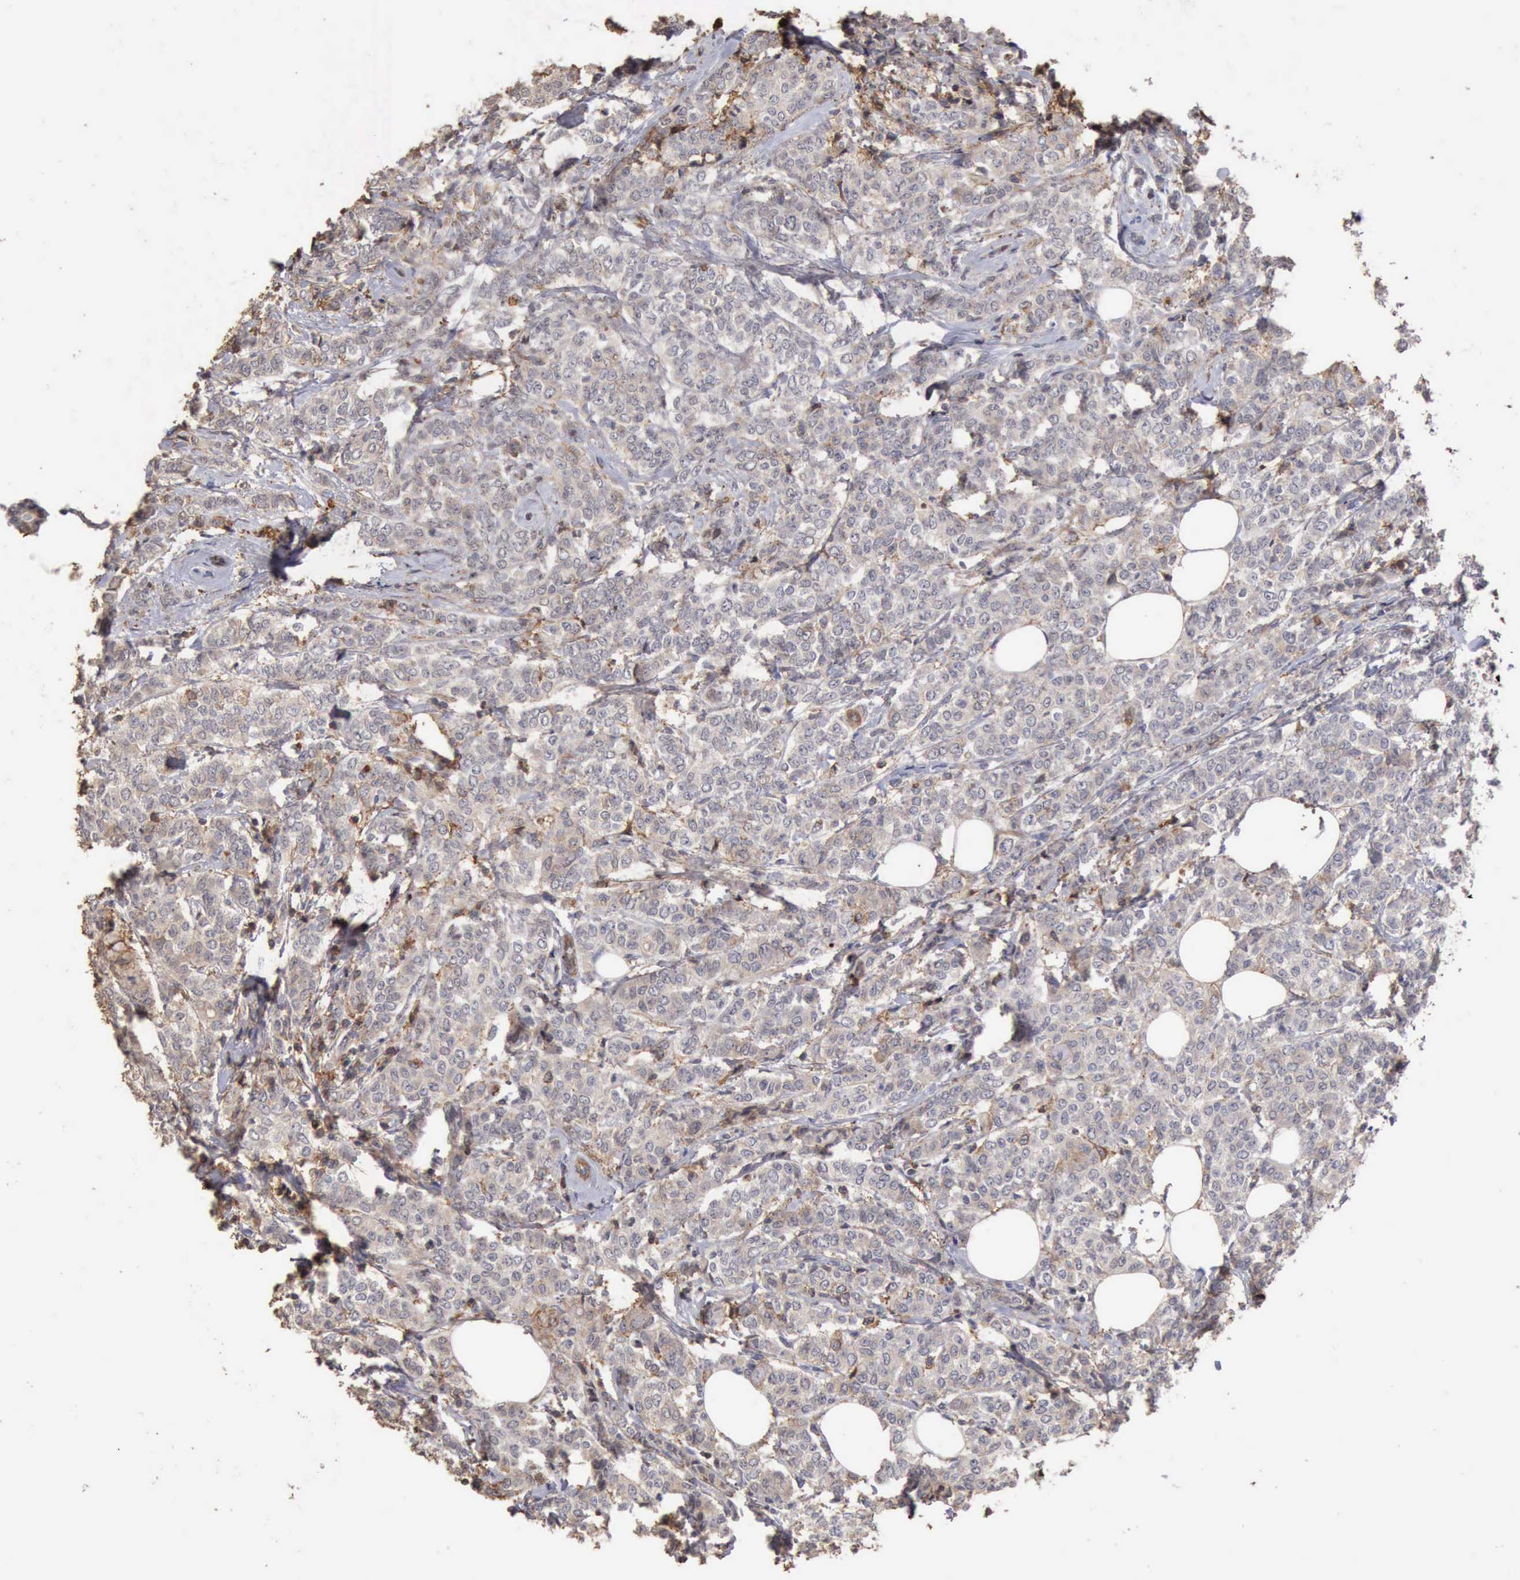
{"staining": {"intensity": "weak", "quantity": "<25%", "location": "cytoplasmic/membranous"}, "tissue": "breast cancer", "cell_type": "Tumor cells", "image_type": "cancer", "snomed": [{"axis": "morphology", "description": "Lobular carcinoma"}, {"axis": "topography", "description": "Breast"}], "caption": "Human lobular carcinoma (breast) stained for a protein using immunohistochemistry demonstrates no positivity in tumor cells.", "gene": "GPR101", "patient": {"sex": "female", "age": 60}}